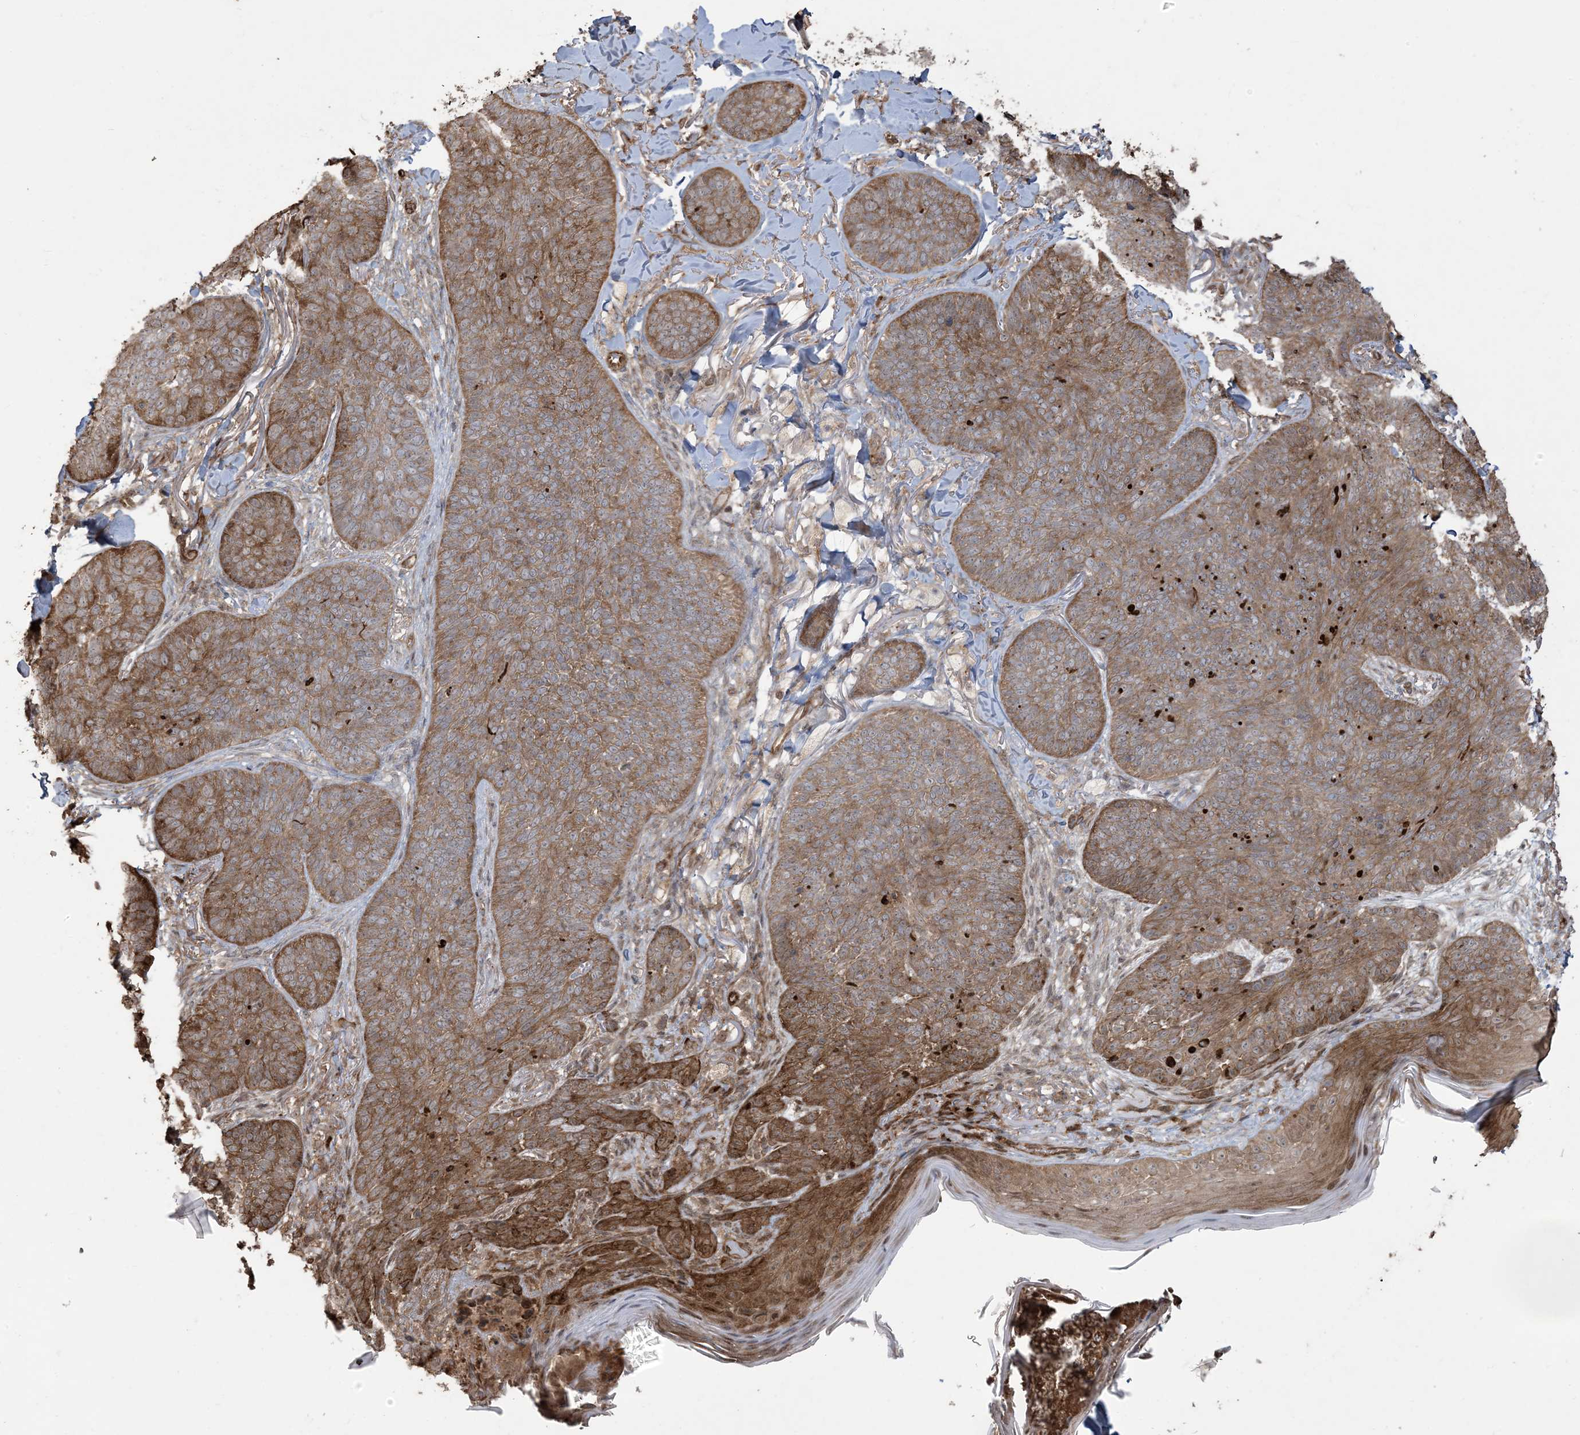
{"staining": {"intensity": "moderate", "quantity": ">75%", "location": "cytoplasmic/membranous"}, "tissue": "skin cancer", "cell_type": "Tumor cells", "image_type": "cancer", "snomed": [{"axis": "morphology", "description": "Basal cell carcinoma"}, {"axis": "topography", "description": "Skin"}], "caption": "A brown stain highlights moderate cytoplasmic/membranous expression of a protein in skin cancer (basal cell carcinoma) tumor cells.", "gene": "KLHL18", "patient": {"sex": "male", "age": 85}}